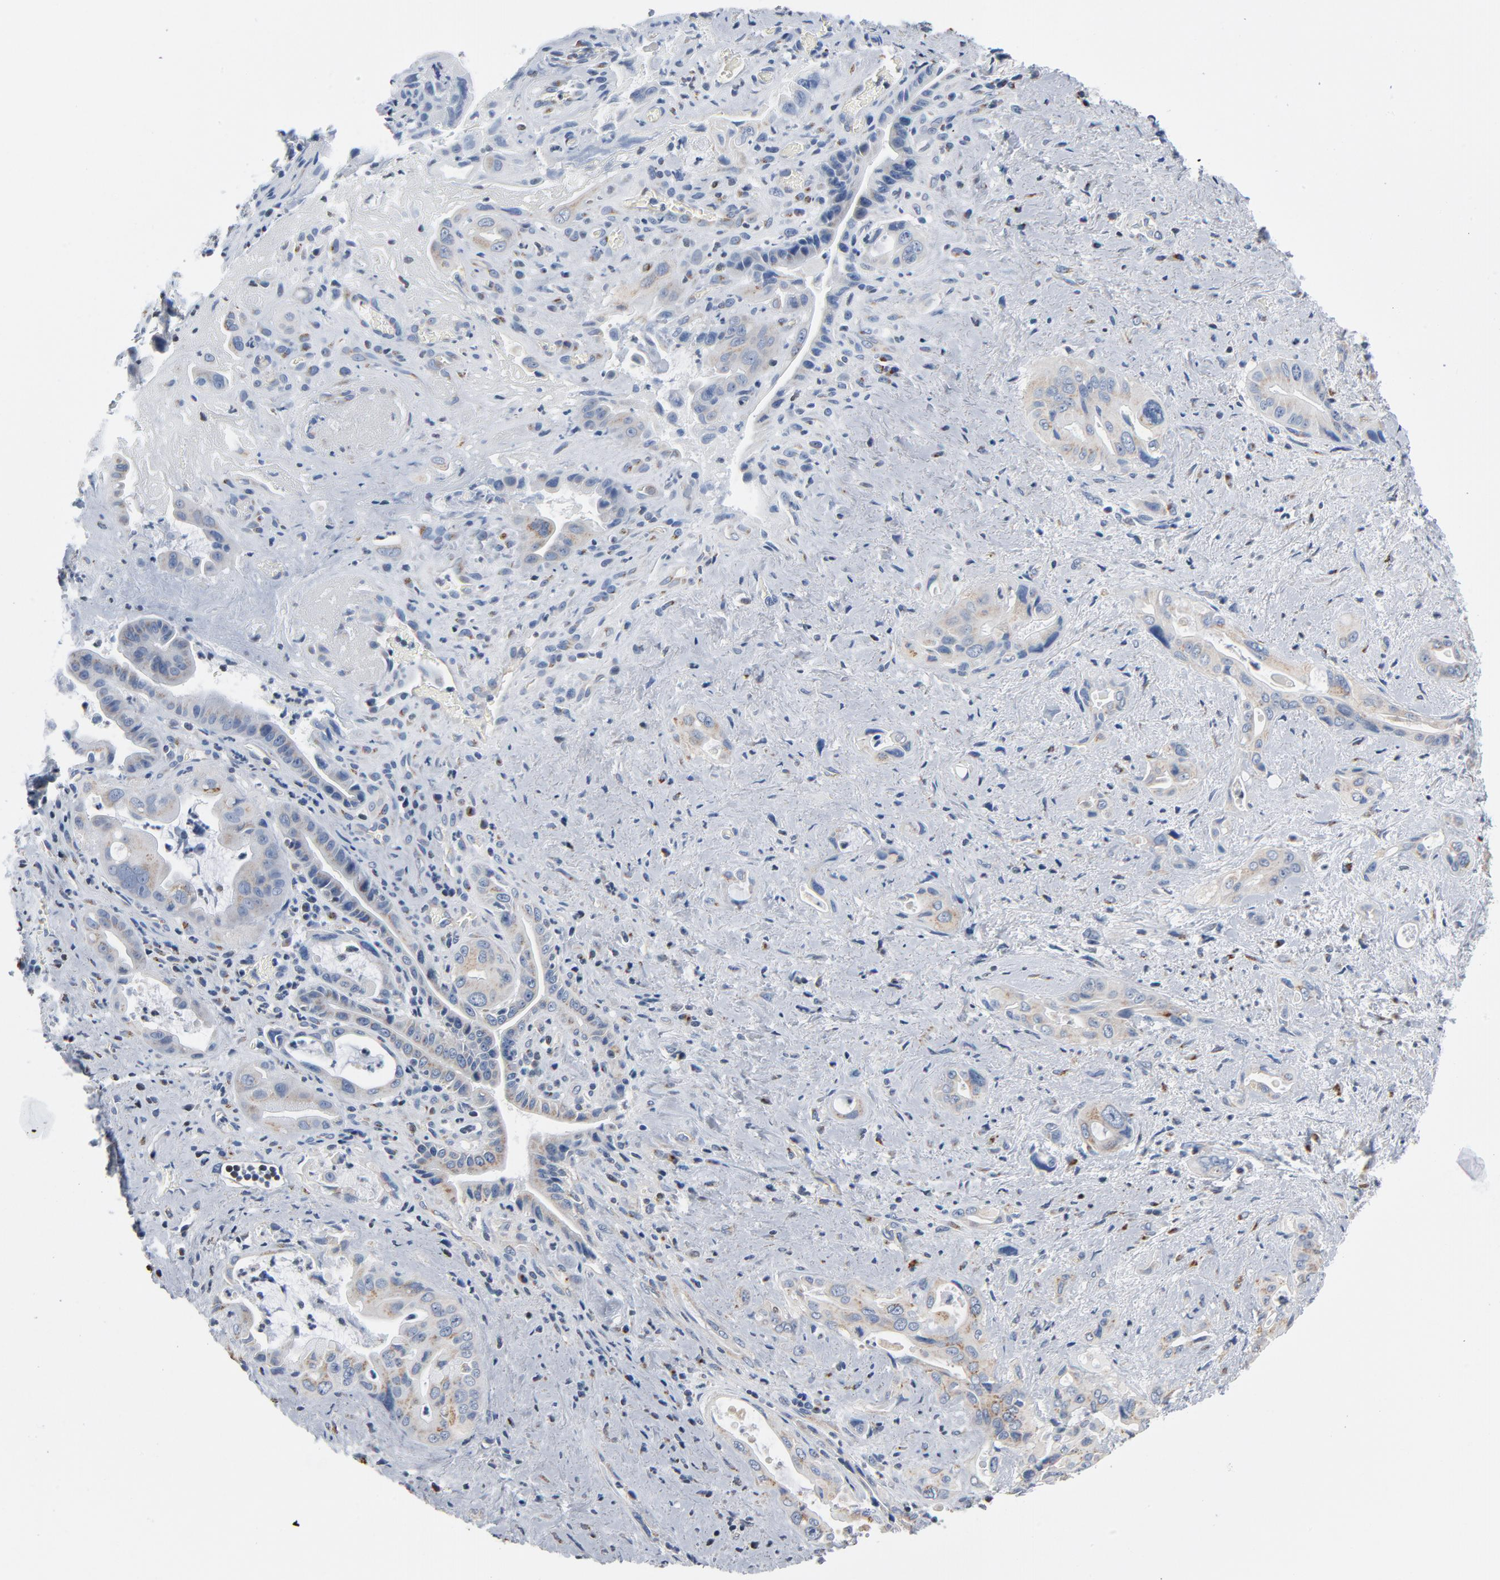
{"staining": {"intensity": "moderate", "quantity": "25%-75%", "location": "cytoplasmic/membranous"}, "tissue": "pancreatic cancer", "cell_type": "Tumor cells", "image_type": "cancer", "snomed": [{"axis": "morphology", "description": "Adenocarcinoma, NOS"}, {"axis": "topography", "description": "Pancreas"}], "caption": "Immunohistochemical staining of human pancreatic adenocarcinoma shows medium levels of moderate cytoplasmic/membranous protein staining in approximately 25%-75% of tumor cells.", "gene": "YIPF6", "patient": {"sex": "male", "age": 77}}